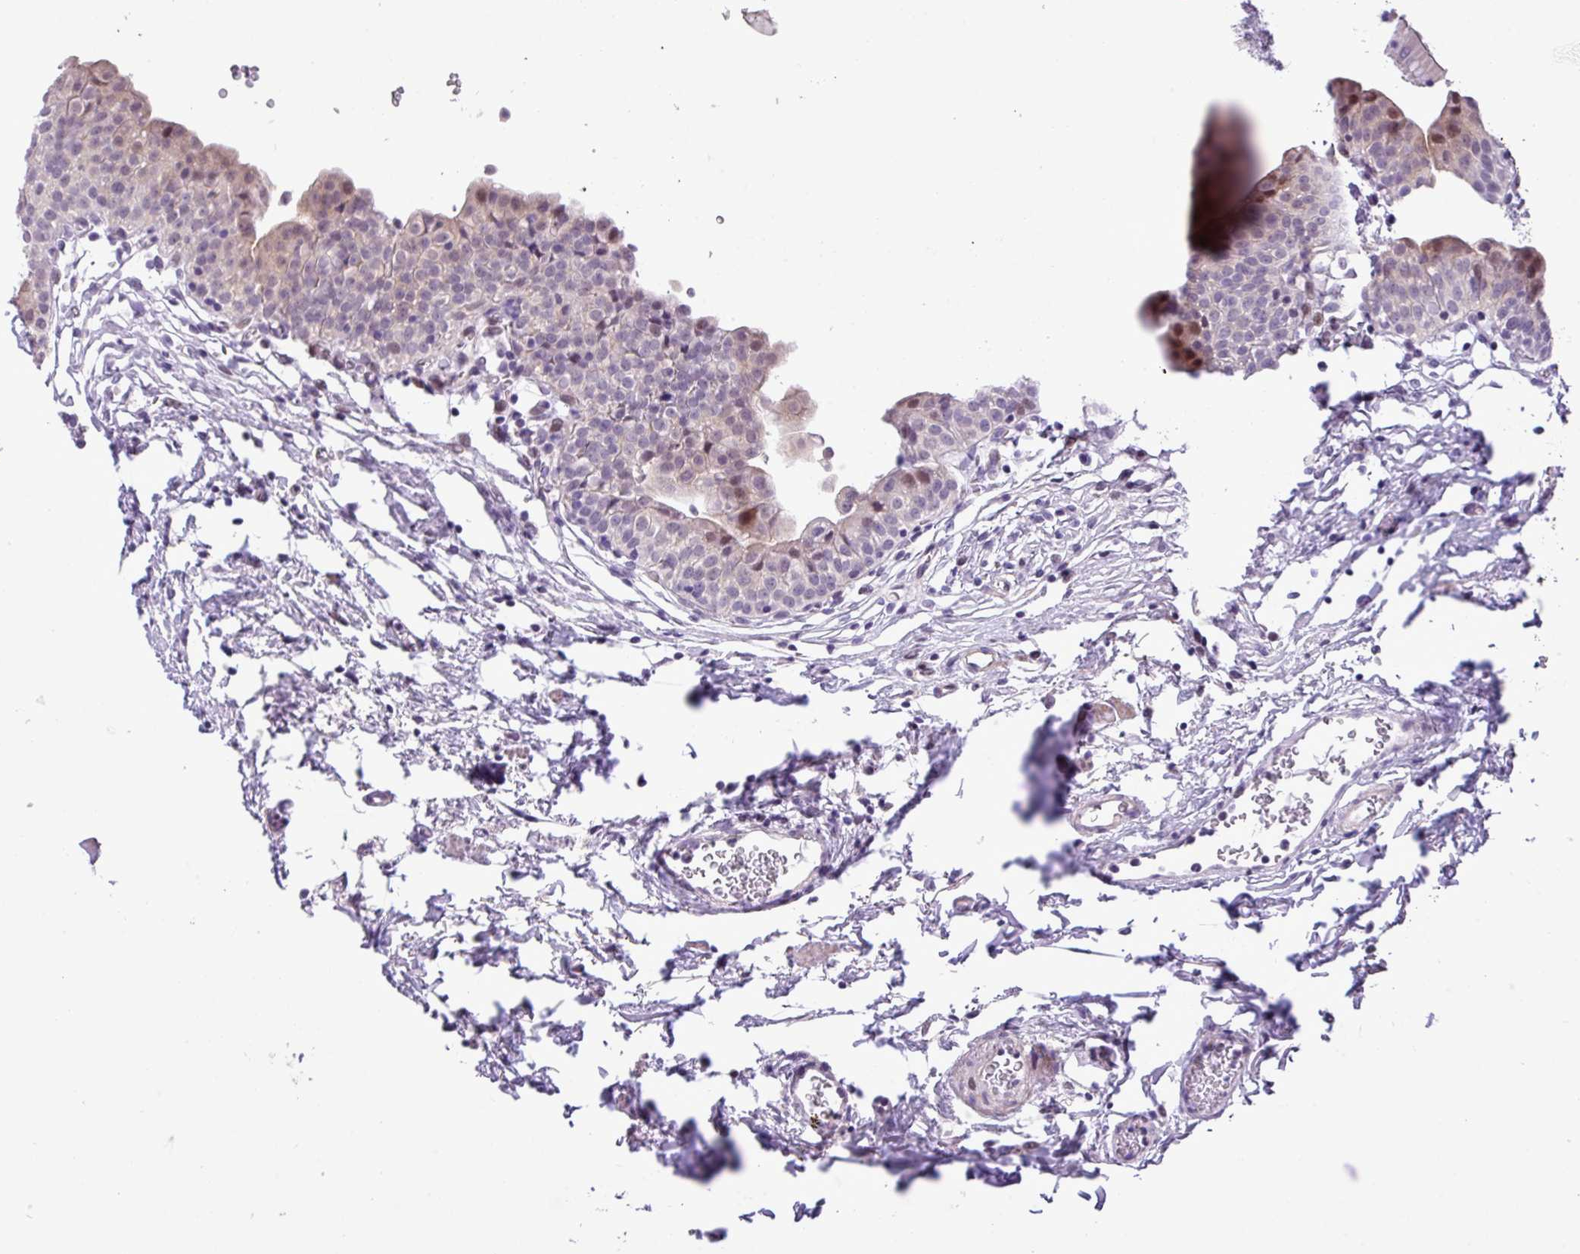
{"staining": {"intensity": "moderate", "quantity": "25%-75%", "location": "cytoplasmic/membranous,nuclear"}, "tissue": "urinary bladder", "cell_type": "Urothelial cells", "image_type": "normal", "snomed": [{"axis": "morphology", "description": "Normal tissue, NOS"}, {"axis": "topography", "description": "Urinary bladder"}, {"axis": "topography", "description": "Peripheral nerve tissue"}], "caption": "A high-resolution photomicrograph shows IHC staining of unremarkable urinary bladder, which displays moderate cytoplasmic/membranous,nuclear staining in approximately 25%-75% of urothelial cells. (IHC, brightfield microscopy, high magnification).", "gene": "YLPM1", "patient": {"sex": "male", "age": 55}}